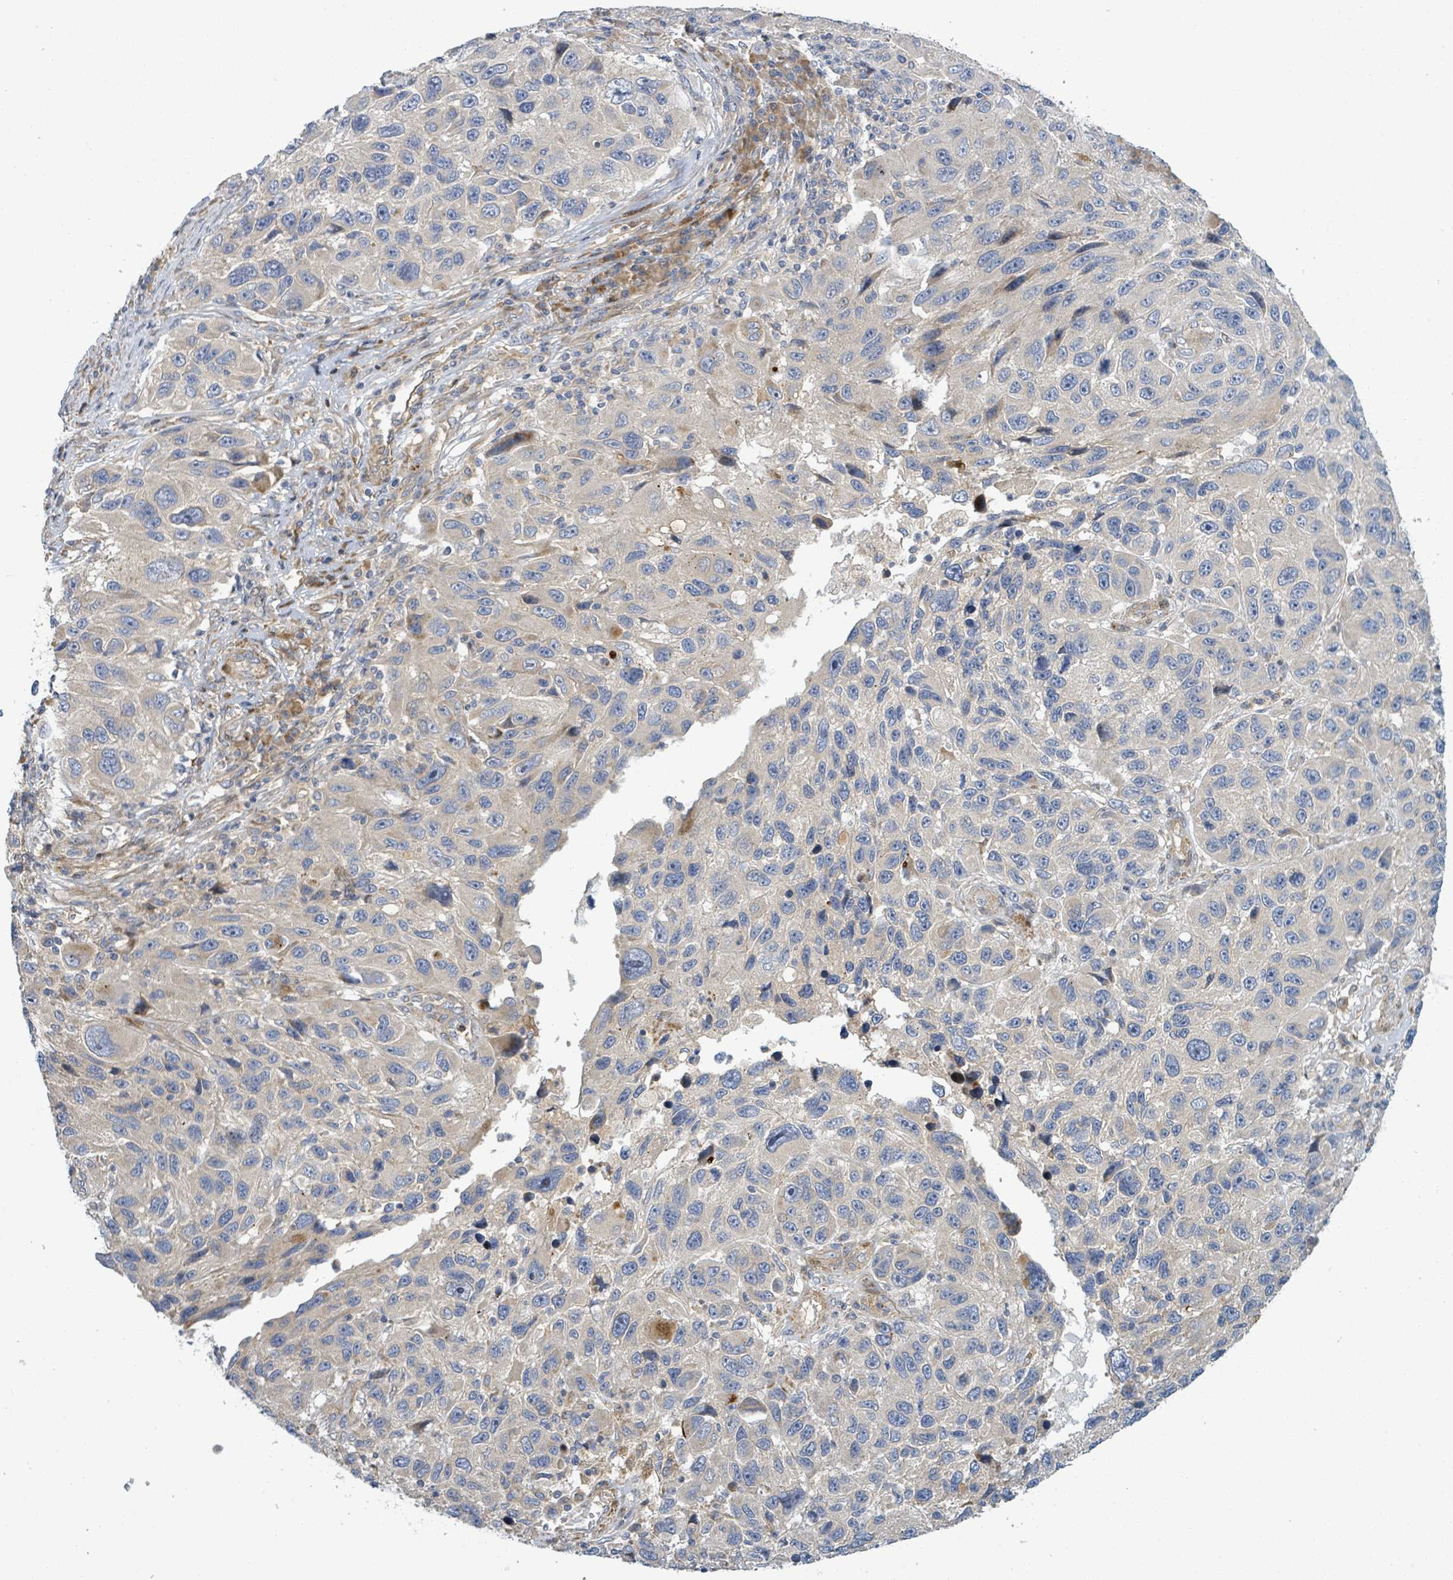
{"staining": {"intensity": "weak", "quantity": "<25%", "location": "cytoplasmic/membranous"}, "tissue": "melanoma", "cell_type": "Tumor cells", "image_type": "cancer", "snomed": [{"axis": "morphology", "description": "Malignant melanoma, NOS"}, {"axis": "topography", "description": "Skin"}], "caption": "Immunohistochemical staining of human malignant melanoma exhibits no significant staining in tumor cells.", "gene": "CFAP210", "patient": {"sex": "male", "age": 53}}